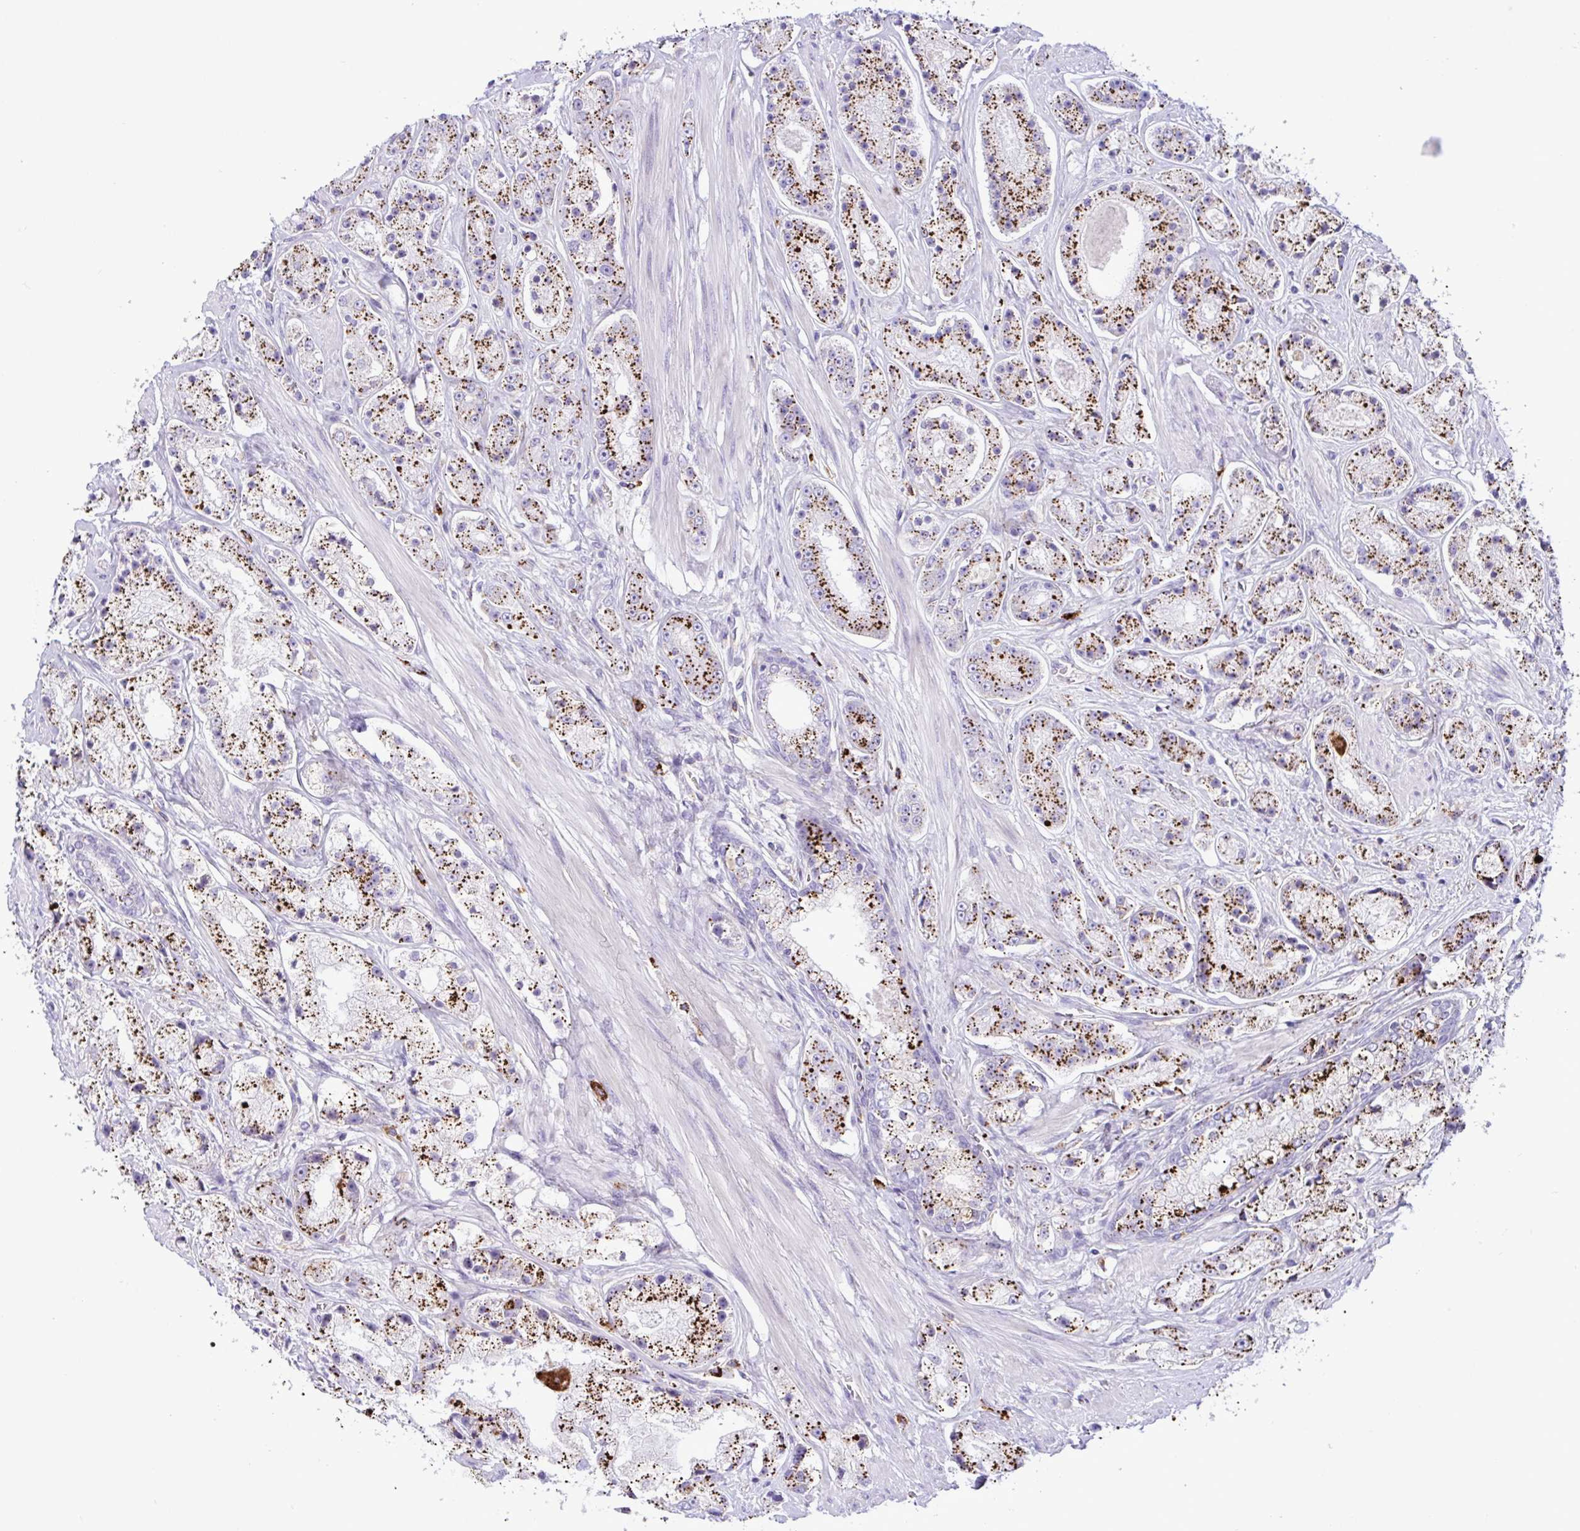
{"staining": {"intensity": "strong", "quantity": ">75%", "location": "cytoplasmic/membranous"}, "tissue": "prostate cancer", "cell_type": "Tumor cells", "image_type": "cancer", "snomed": [{"axis": "morphology", "description": "Adenocarcinoma, High grade"}, {"axis": "topography", "description": "Prostate"}], "caption": "Protein staining of prostate adenocarcinoma (high-grade) tissue displays strong cytoplasmic/membranous staining in about >75% of tumor cells.", "gene": "SREBF1", "patient": {"sex": "male", "age": 67}}